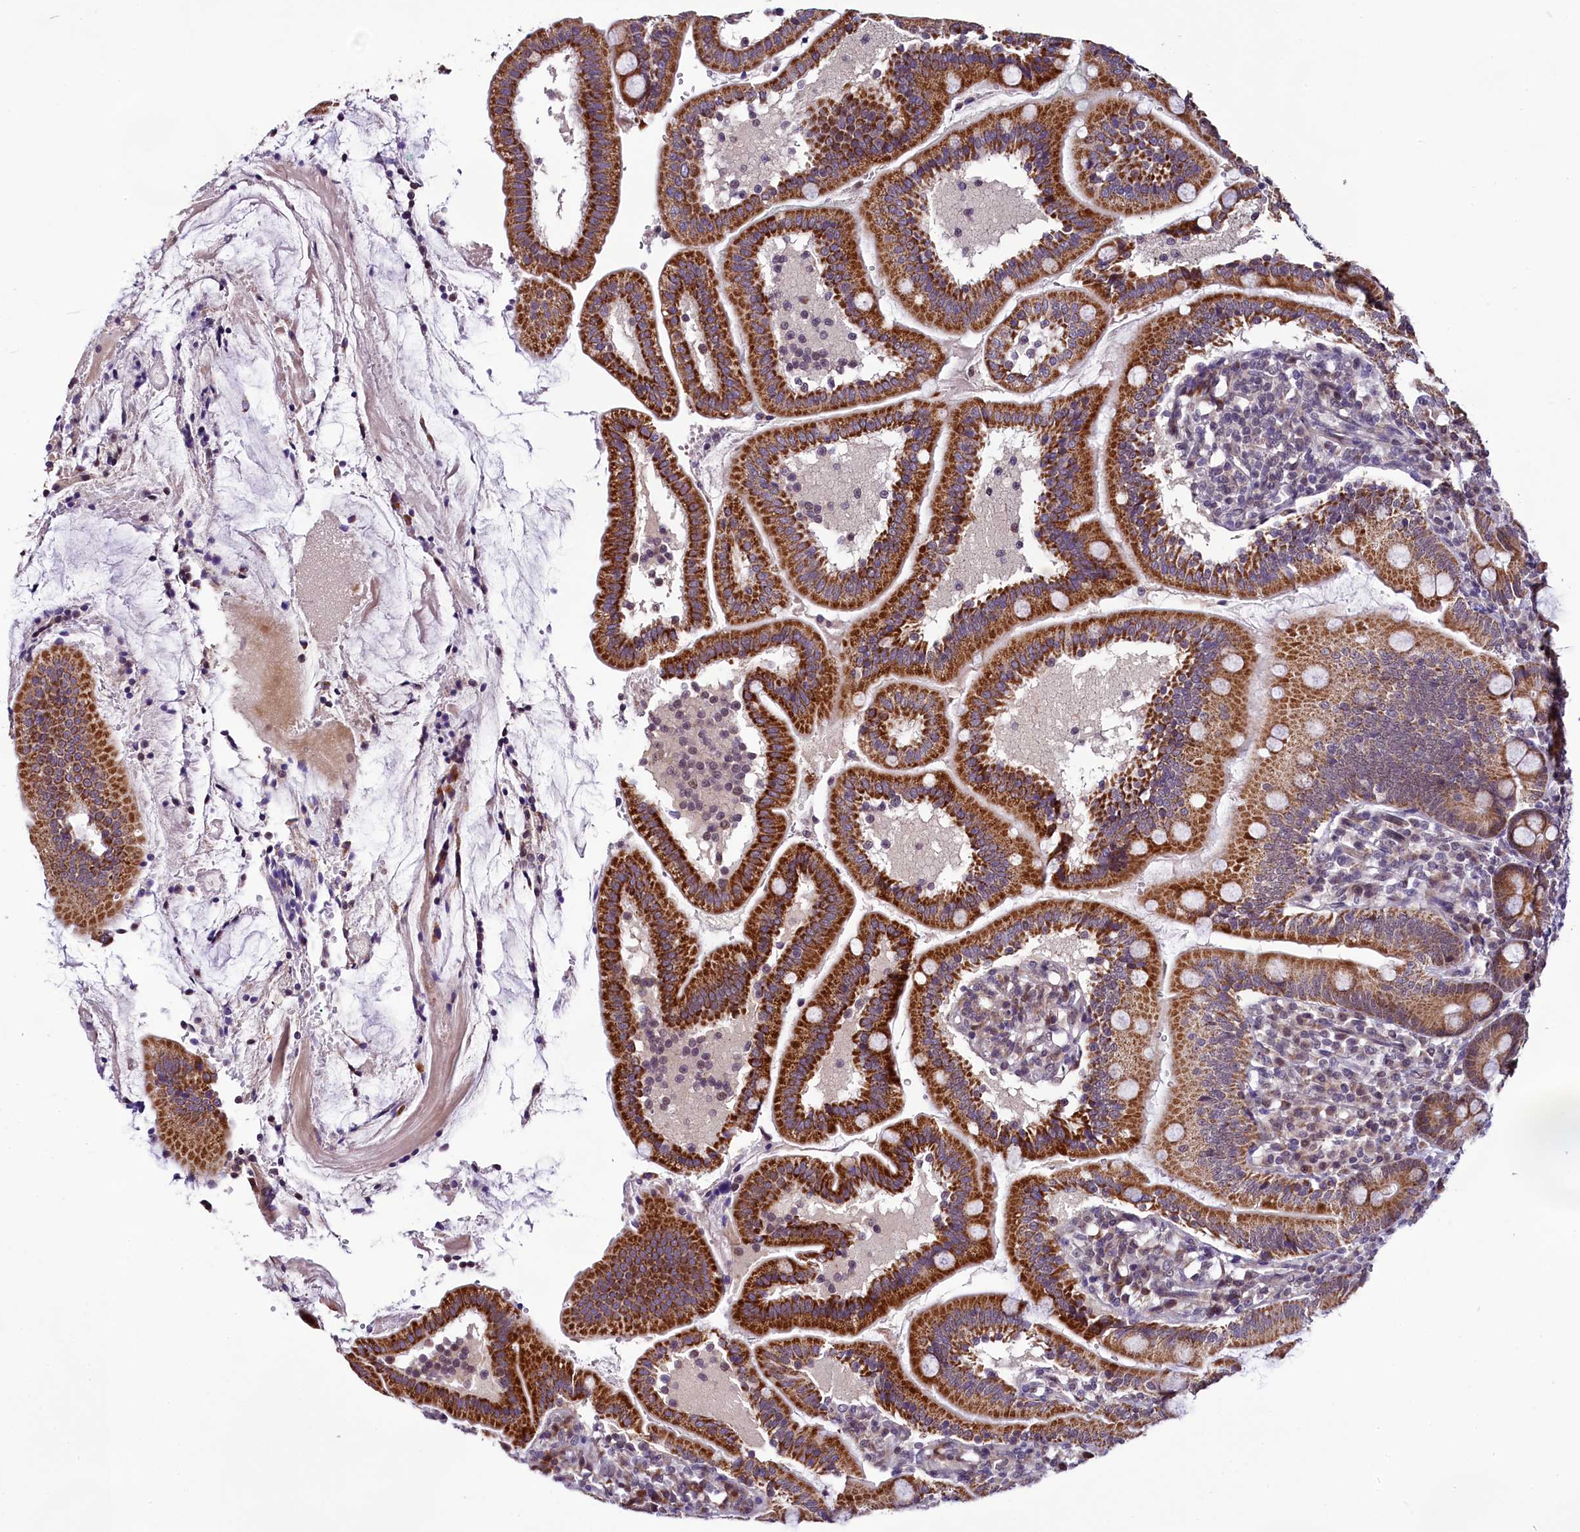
{"staining": {"intensity": "strong", "quantity": ">75%", "location": "cytoplasmic/membranous"}, "tissue": "duodenum", "cell_type": "Glandular cells", "image_type": "normal", "snomed": [{"axis": "morphology", "description": "Normal tissue, NOS"}, {"axis": "topography", "description": "Duodenum"}], "caption": "Immunohistochemical staining of normal duodenum shows high levels of strong cytoplasmic/membranous positivity in approximately >75% of glandular cells.", "gene": "RPUSD2", "patient": {"sex": "female", "age": 67}}